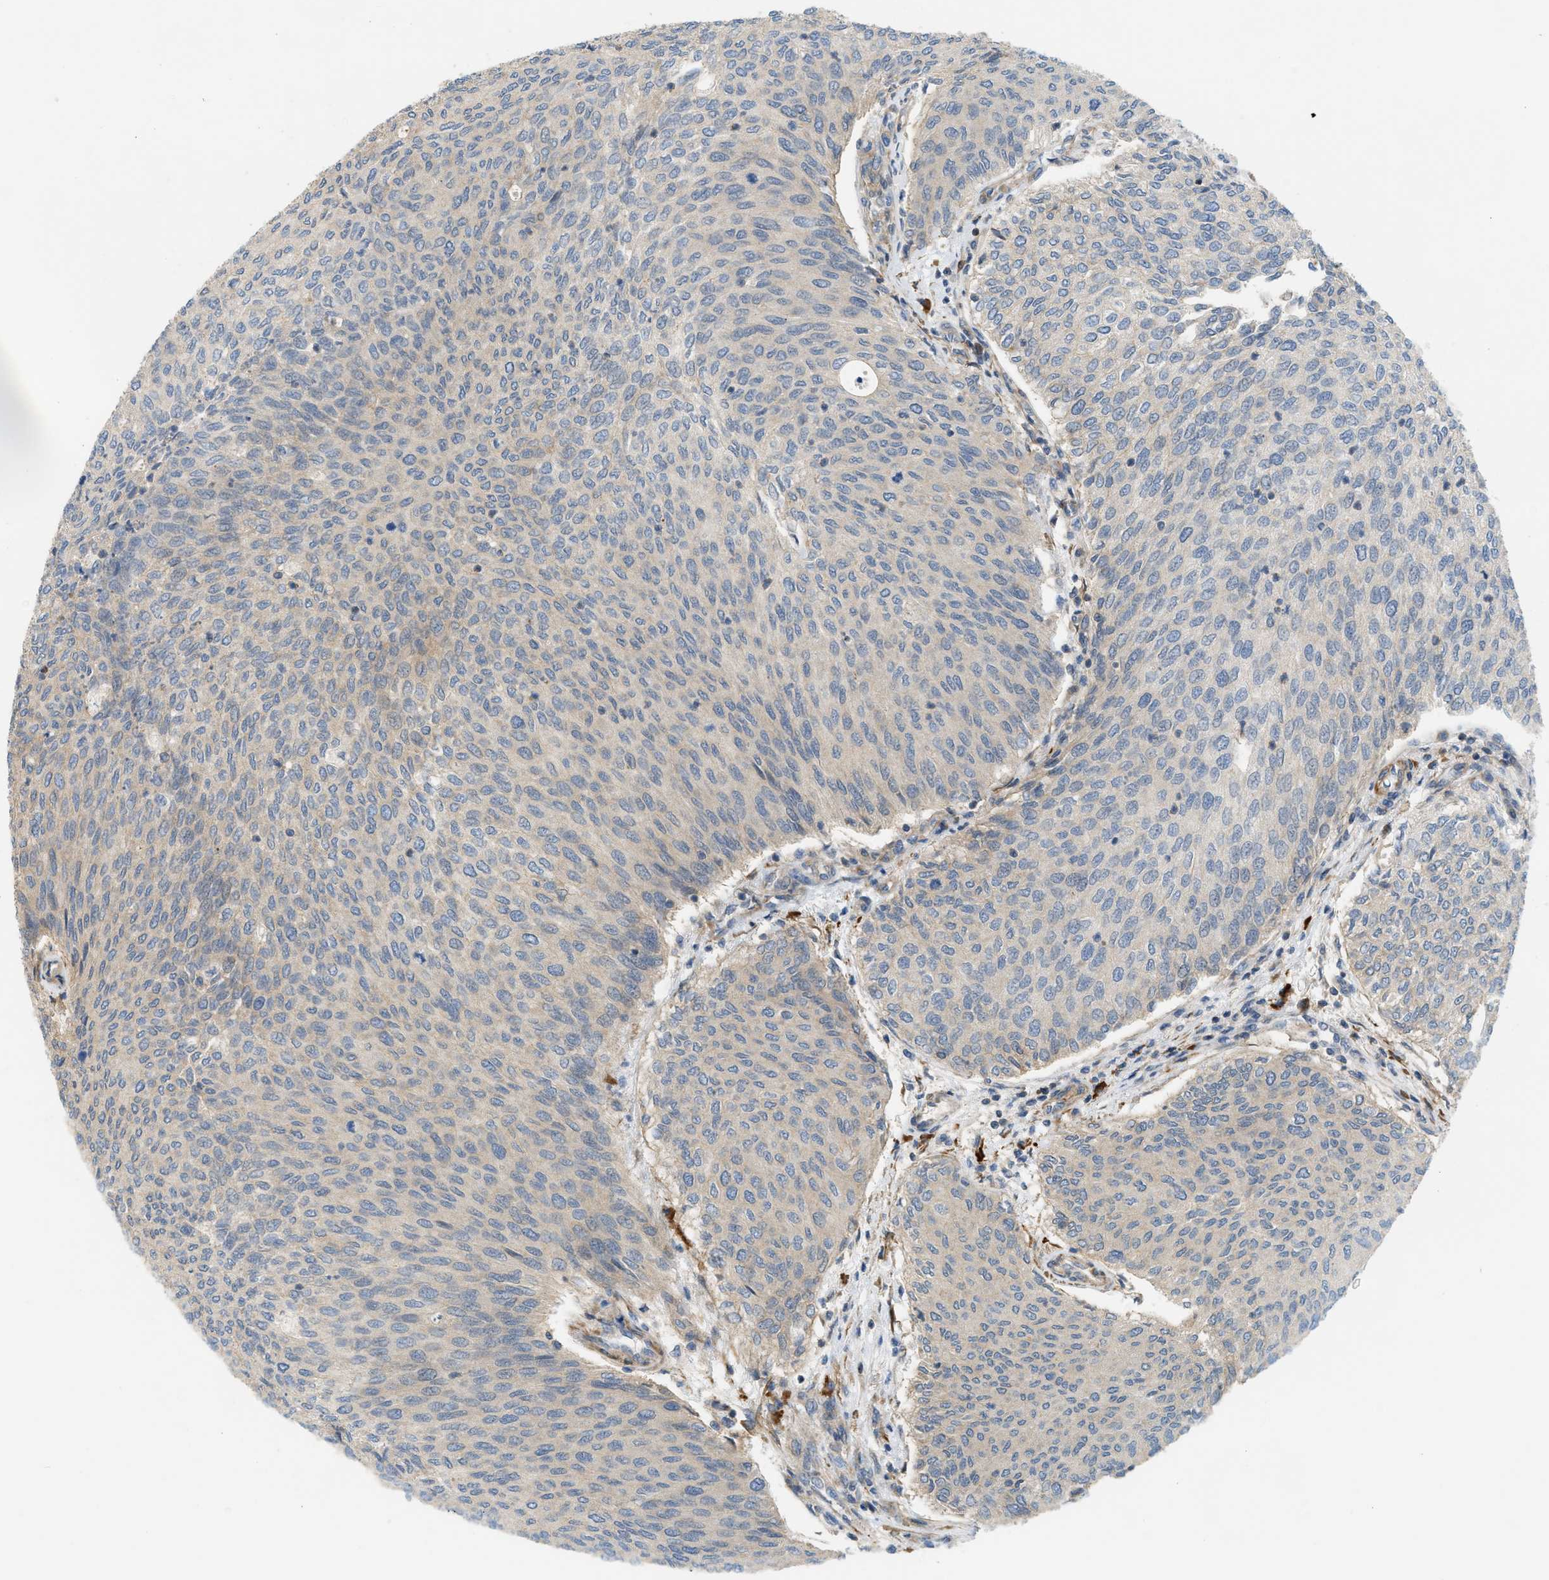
{"staining": {"intensity": "negative", "quantity": "none", "location": "none"}, "tissue": "urothelial cancer", "cell_type": "Tumor cells", "image_type": "cancer", "snomed": [{"axis": "morphology", "description": "Urothelial carcinoma, Low grade"}, {"axis": "topography", "description": "Urinary bladder"}], "caption": "Human urothelial carcinoma (low-grade) stained for a protein using immunohistochemistry exhibits no staining in tumor cells.", "gene": "BTN3A2", "patient": {"sex": "female", "age": 79}}